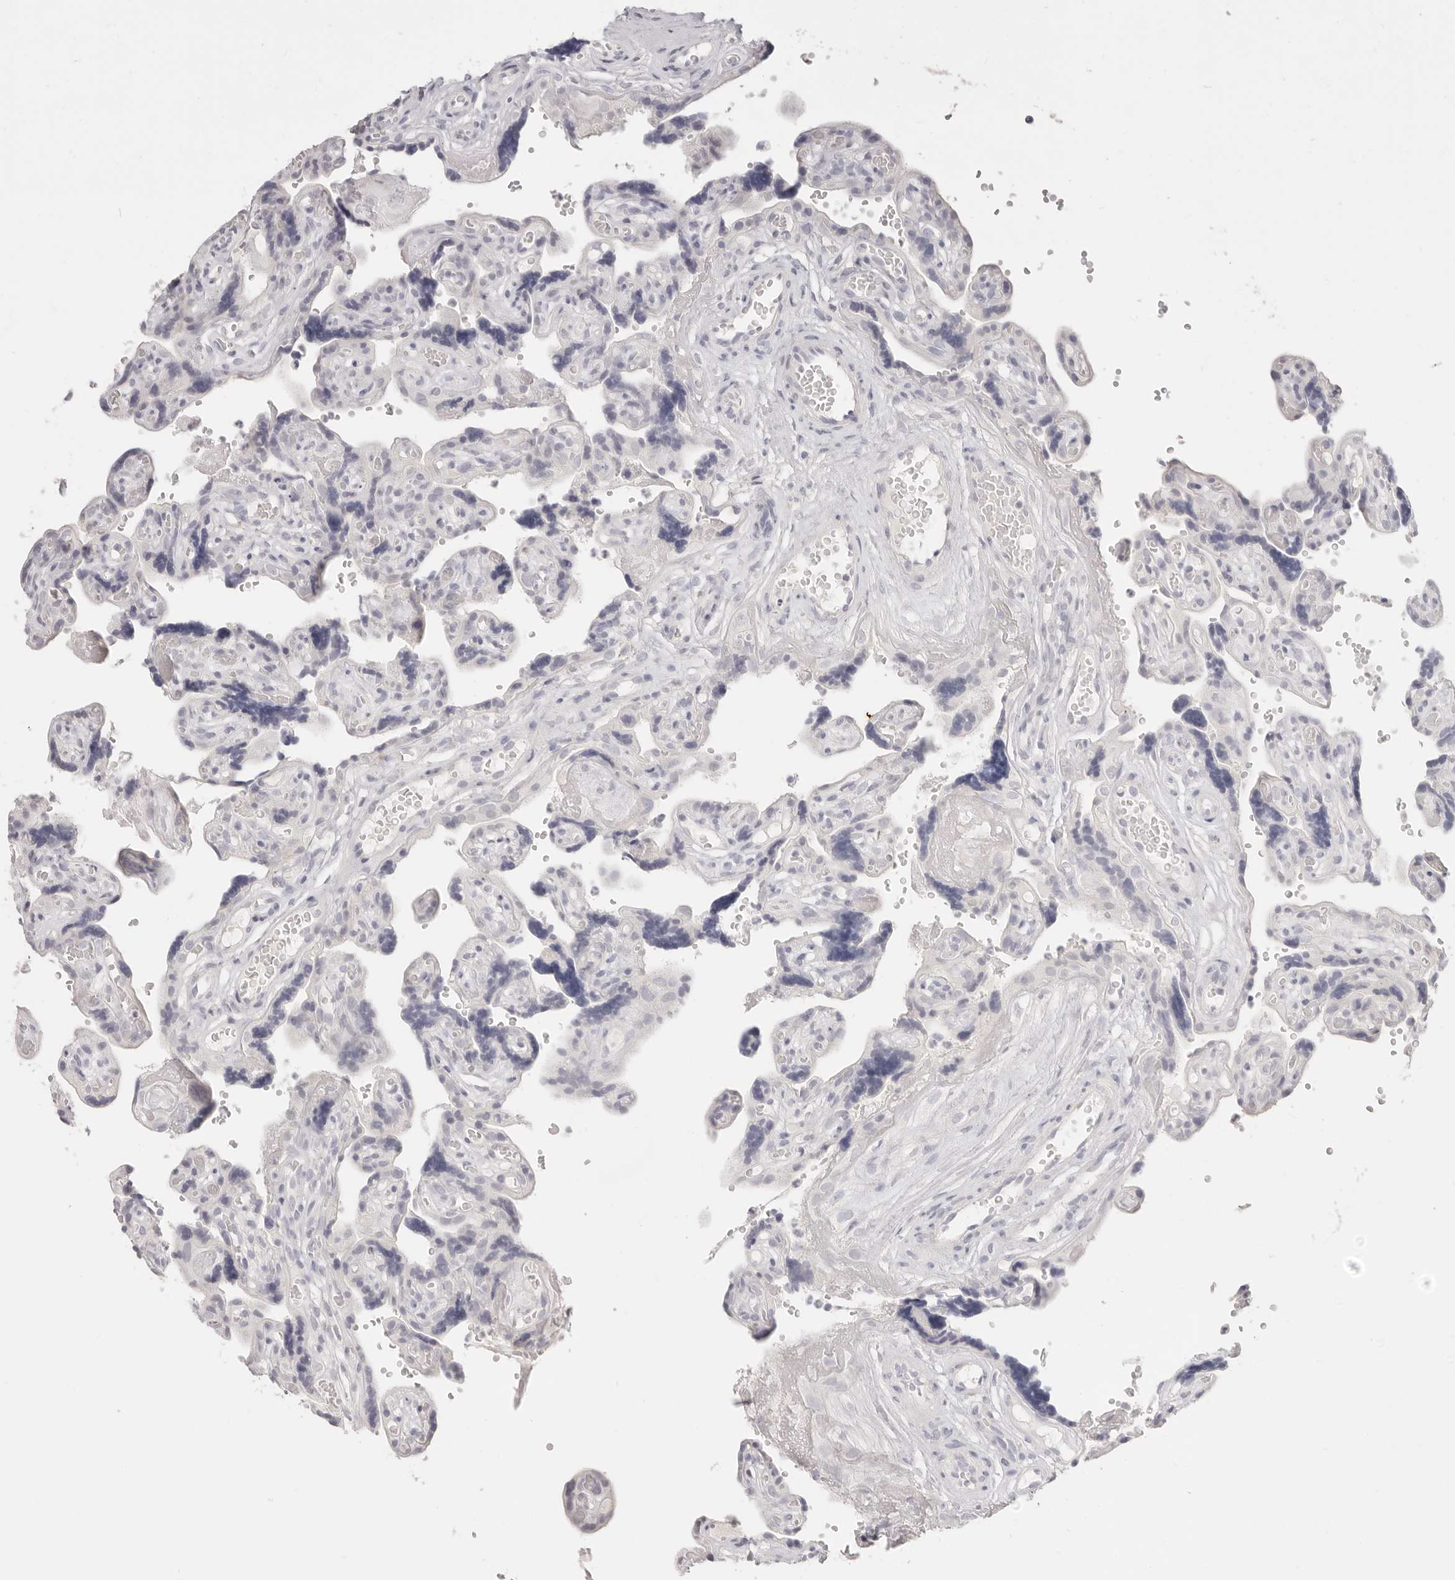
{"staining": {"intensity": "negative", "quantity": "none", "location": "none"}, "tissue": "placenta", "cell_type": "Decidual cells", "image_type": "normal", "snomed": [{"axis": "morphology", "description": "Normal tissue, NOS"}, {"axis": "topography", "description": "Placenta"}], "caption": "Placenta stained for a protein using immunohistochemistry reveals no positivity decidual cells.", "gene": "EPCAM", "patient": {"sex": "female", "age": 30}}